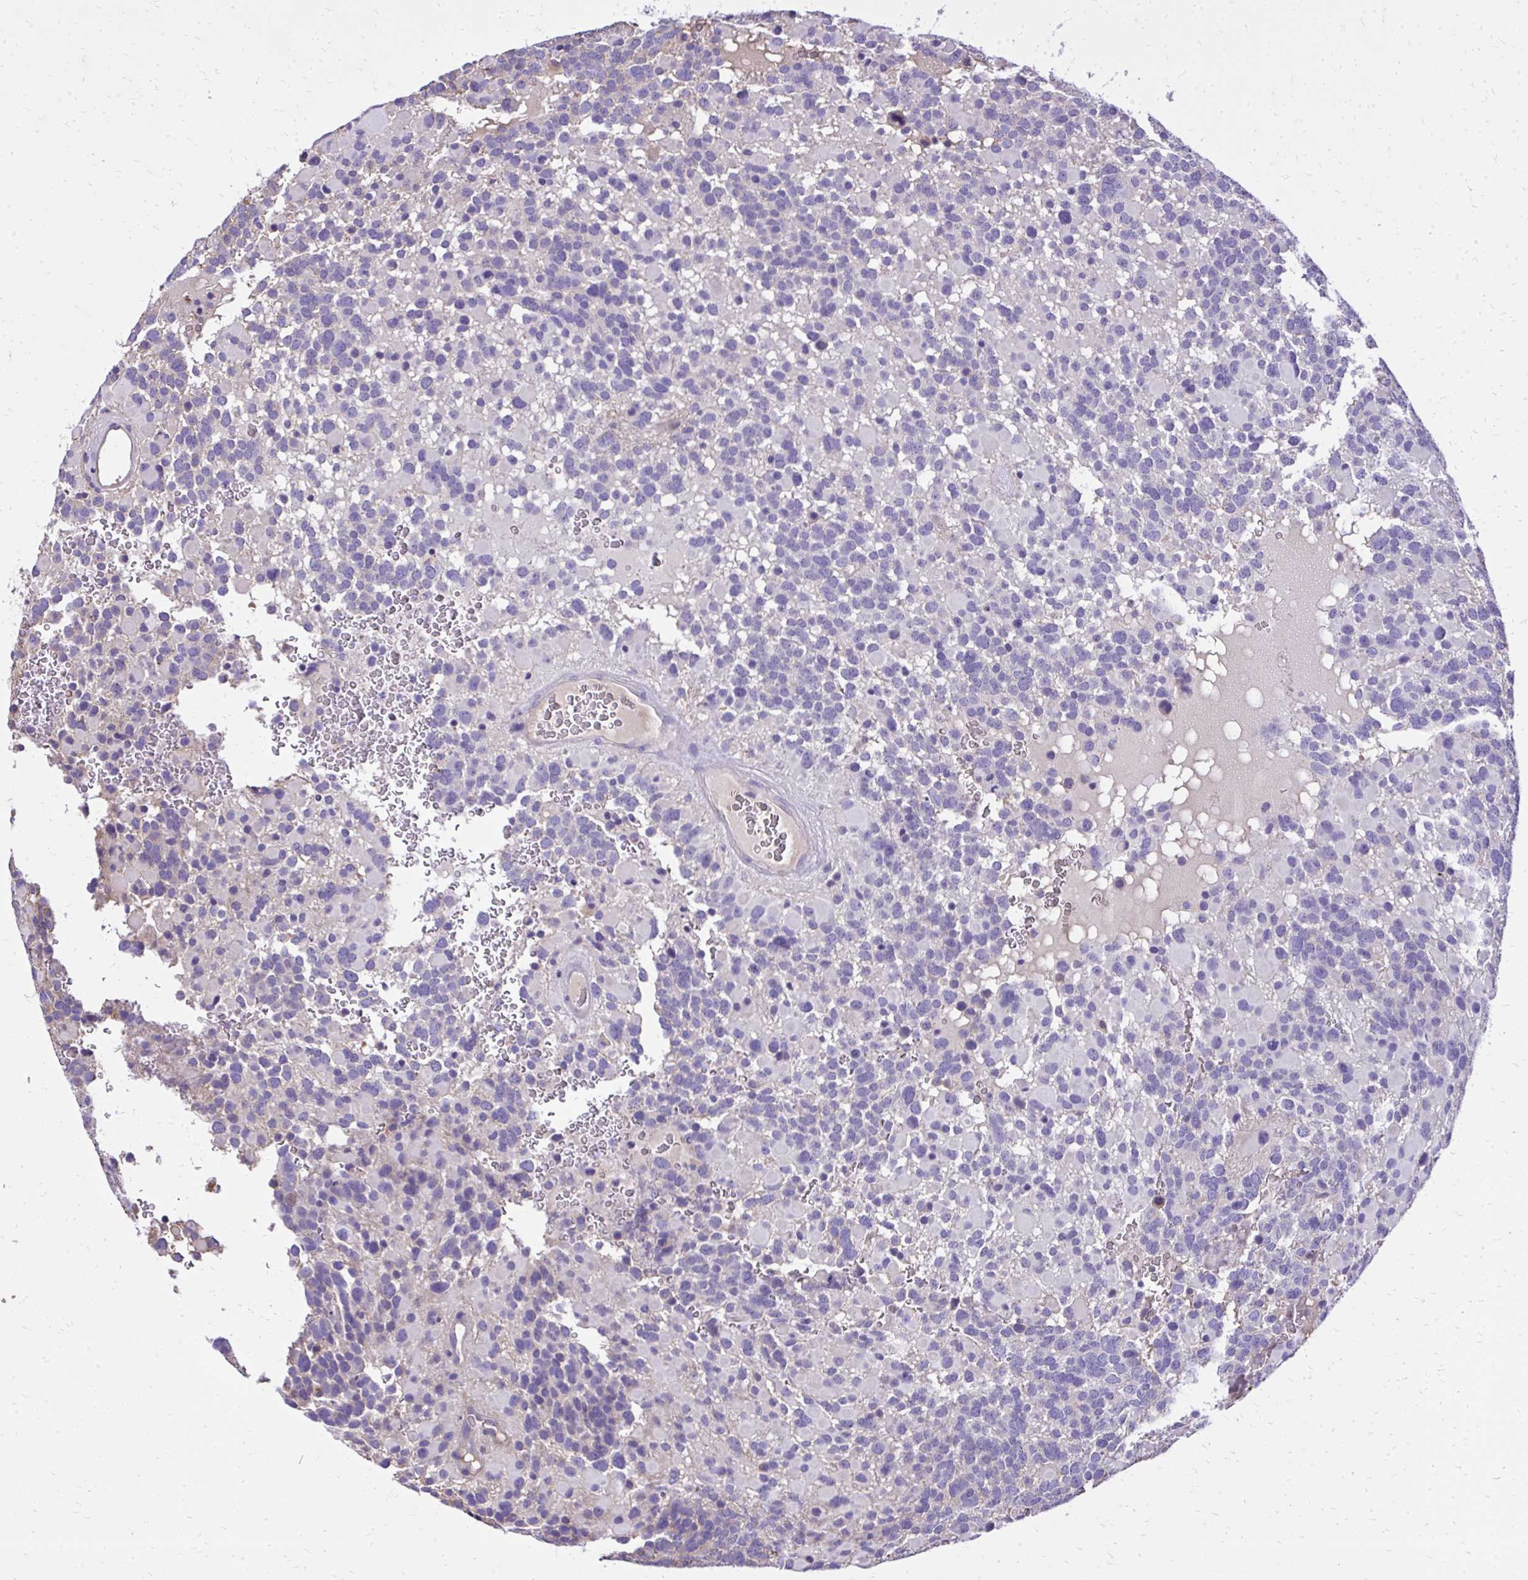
{"staining": {"intensity": "negative", "quantity": "none", "location": "none"}, "tissue": "glioma", "cell_type": "Tumor cells", "image_type": "cancer", "snomed": [{"axis": "morphology", "description": "Glioma, malignant, High grade"}, {"axis": "topography", "description": "Brain"}], "caption": "There is no significant positivity in tumor cells of high-grade glioma (malignant).", "gene": "RUNDC3B", "patient": {"sex": "female", "age": 40}}